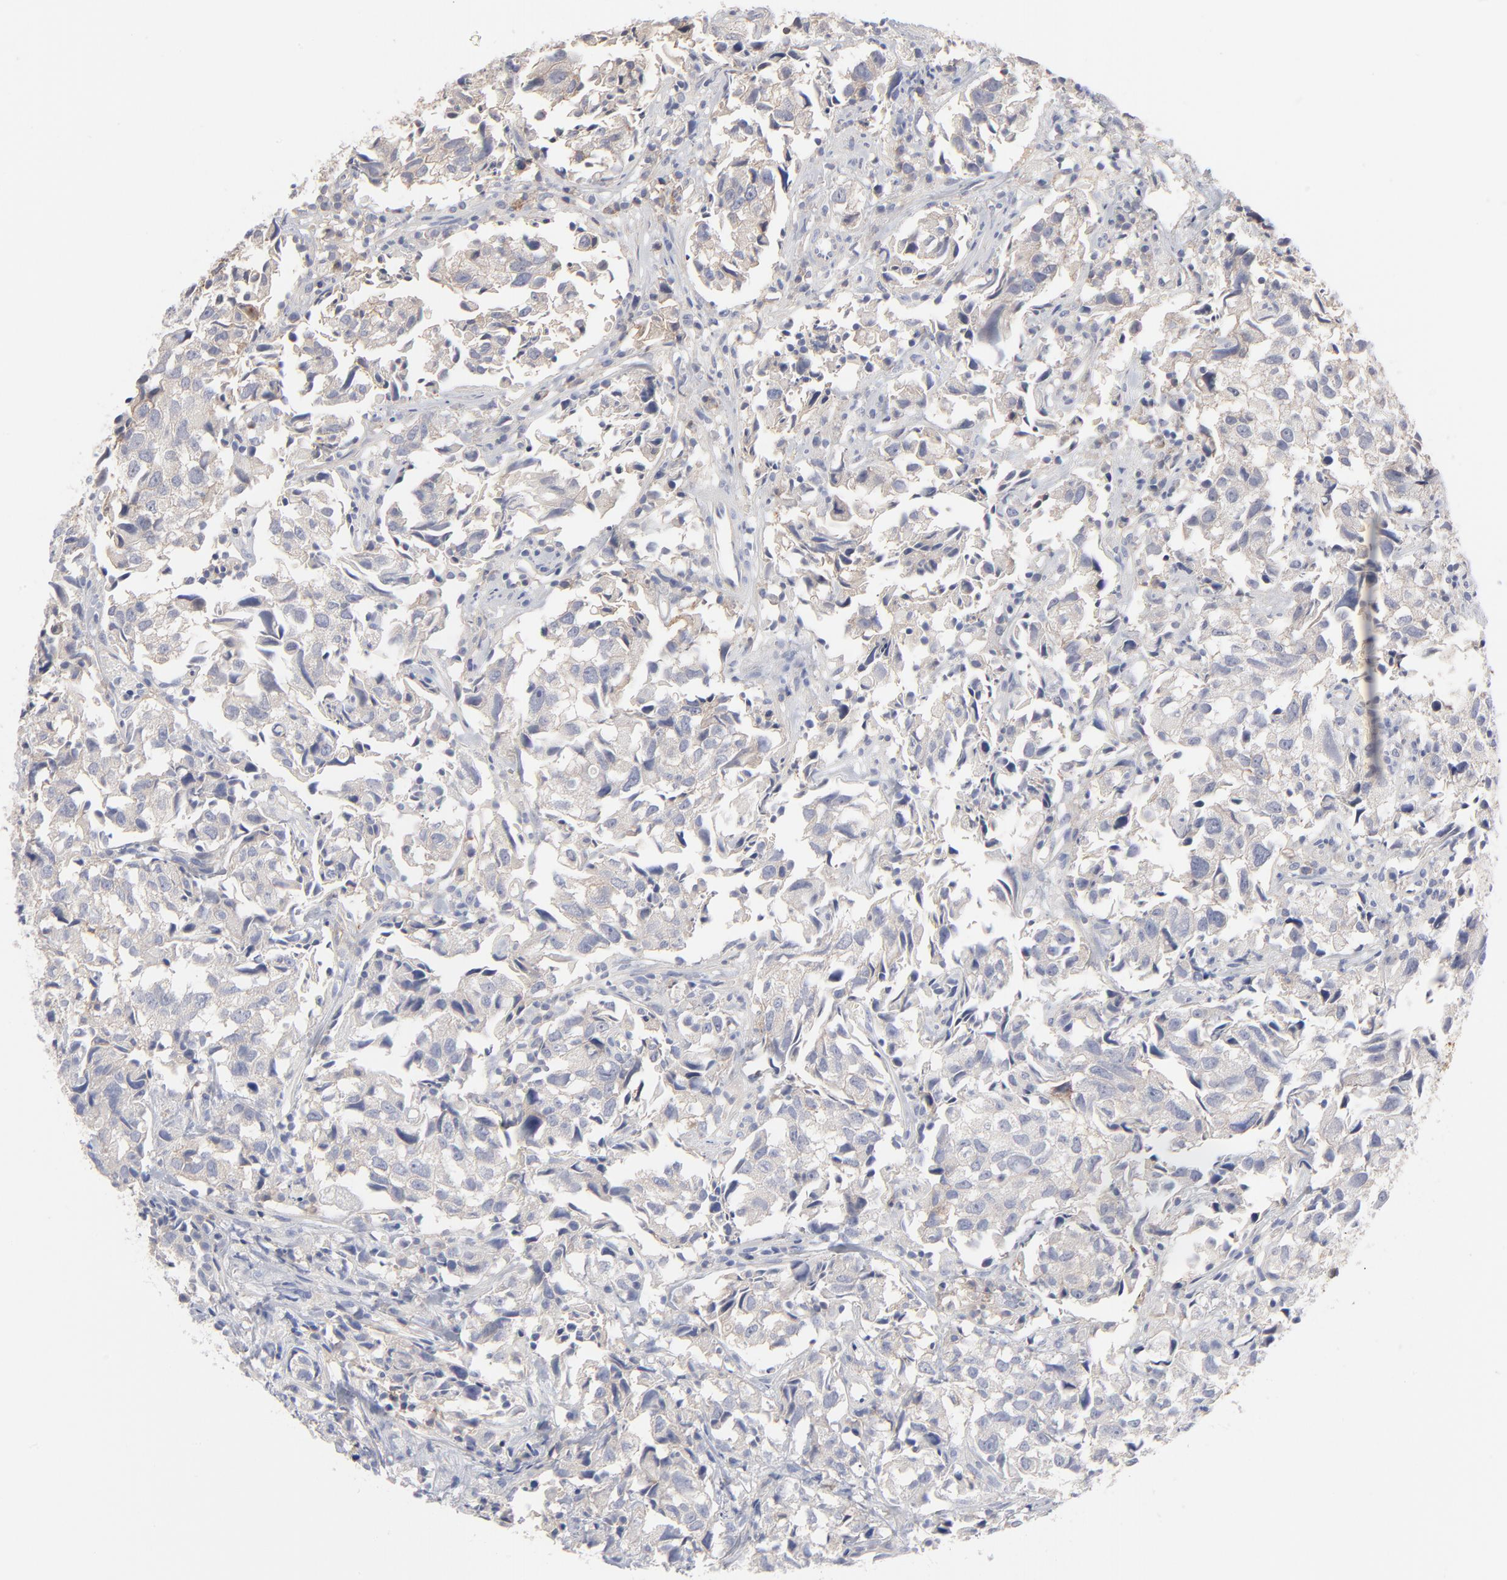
{"staining": {"intensity": "weak", "quantity": ">75%", "location": "cytoplasmic/membranous"}, "tissue": "urothelial cancer", "cell_type": "Tumor cells", "image_type": "cancer", "snomed": [{"axis": "morphology", "description": "Urothelial carcinoma, High grade"}, {"axis": "topography", "description": "Urinary bladder"}], "caption": "Immunohistochemical staining of human urothelial carcinoma (high-grade) shows weak cytoplasmic/membranous protein expression in approximately >75% of tumor cells.", "gene": "SLC16A1", "patient": {"sex": "female", "age": 75}}